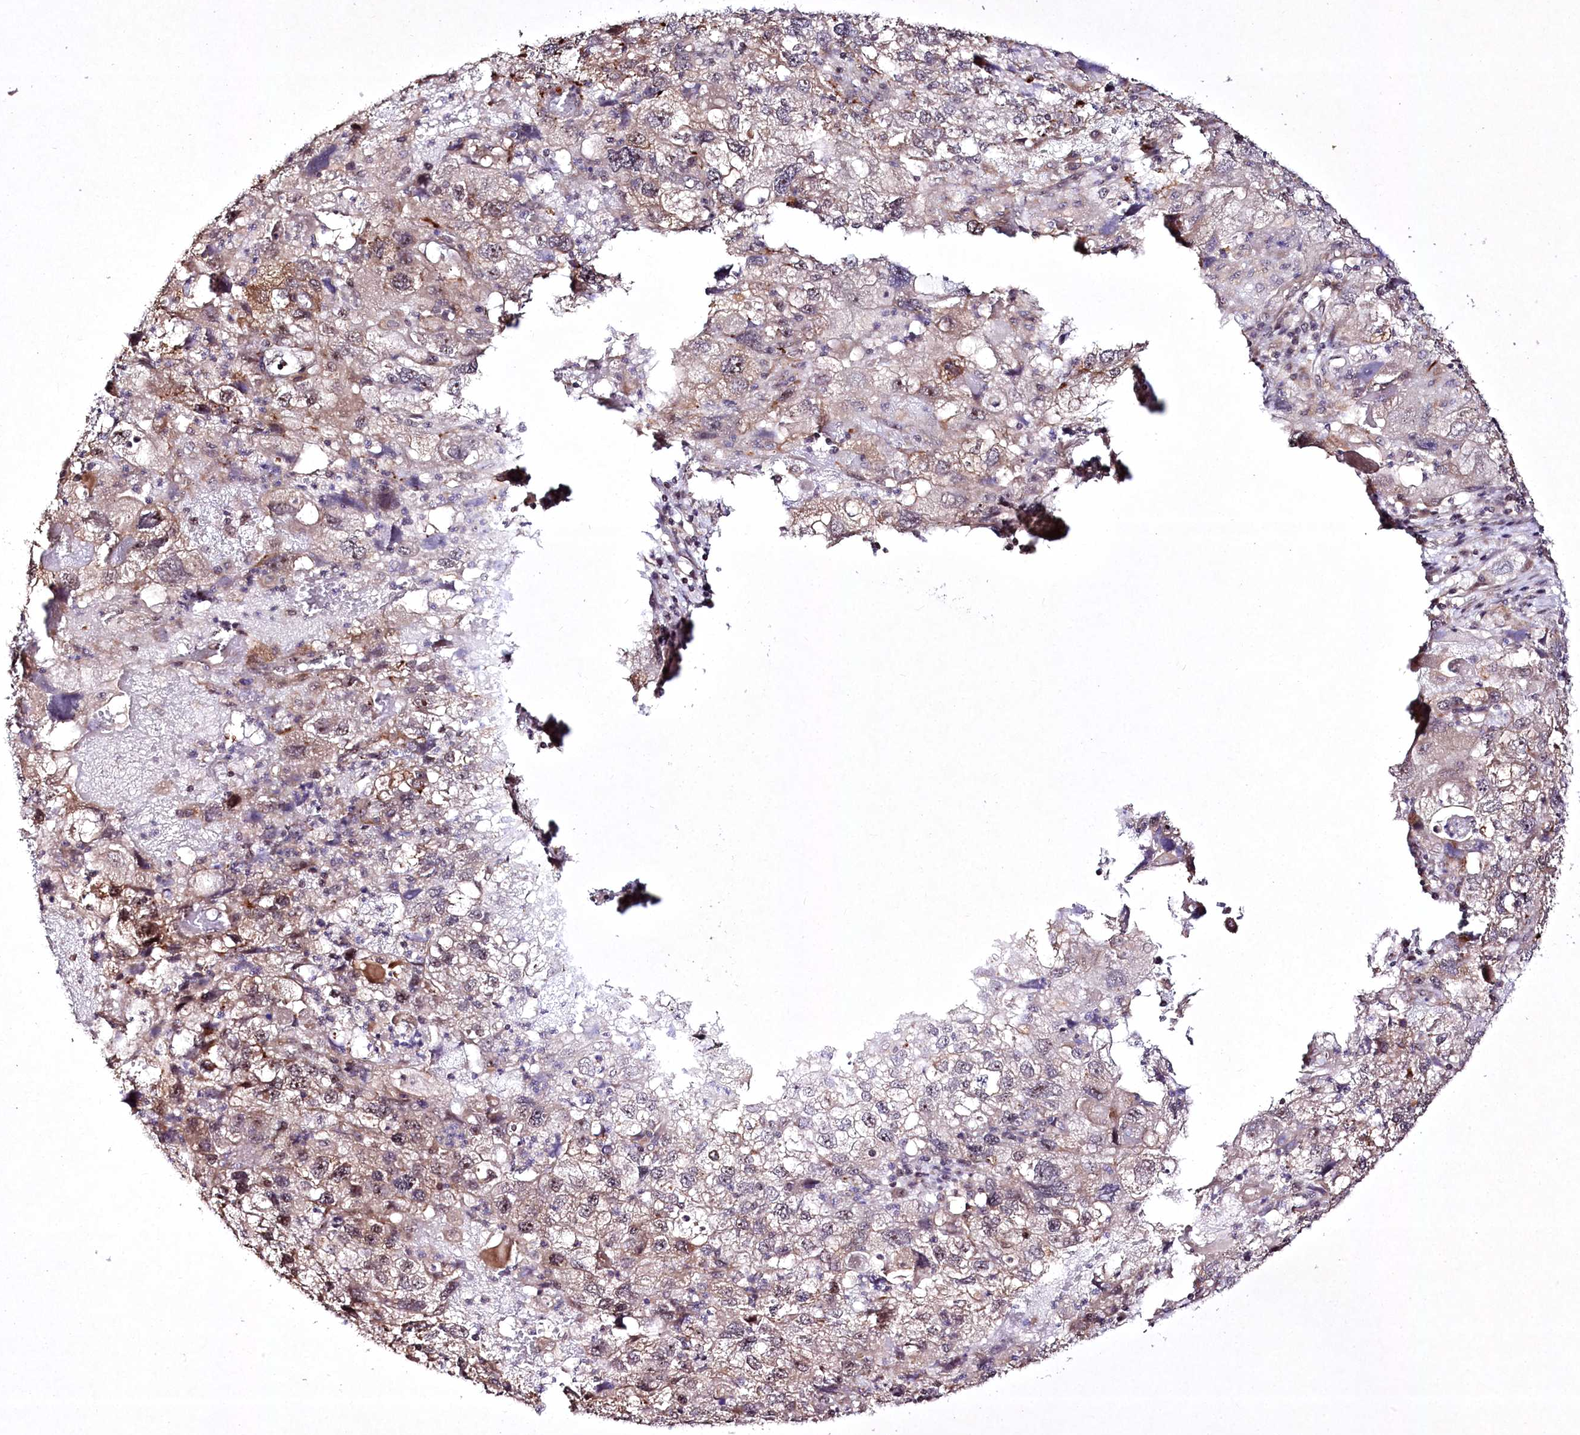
{"staining": {"intensity": "moderate", "quantity": "<25%", "location": "cytoplasmic/membranous"}, "tissue": "endometrial cancer", "cell_type": "Tumor cells", "image_type": "cancer", "snomed": [{"axis": "morphology", "description": "Adenocarcinoma, NOS"}, {"axis": "topography", "description": "Endometrium"}], "caption": "Adenocarcinoma (endometrial) stained for a protein (brown) reveals moderate cytoplasmic/membranous positive positivity in approximately <25% of tumor cells.", "gene": "CCDC59", "patient": {"sex": "female", "age": 49}}